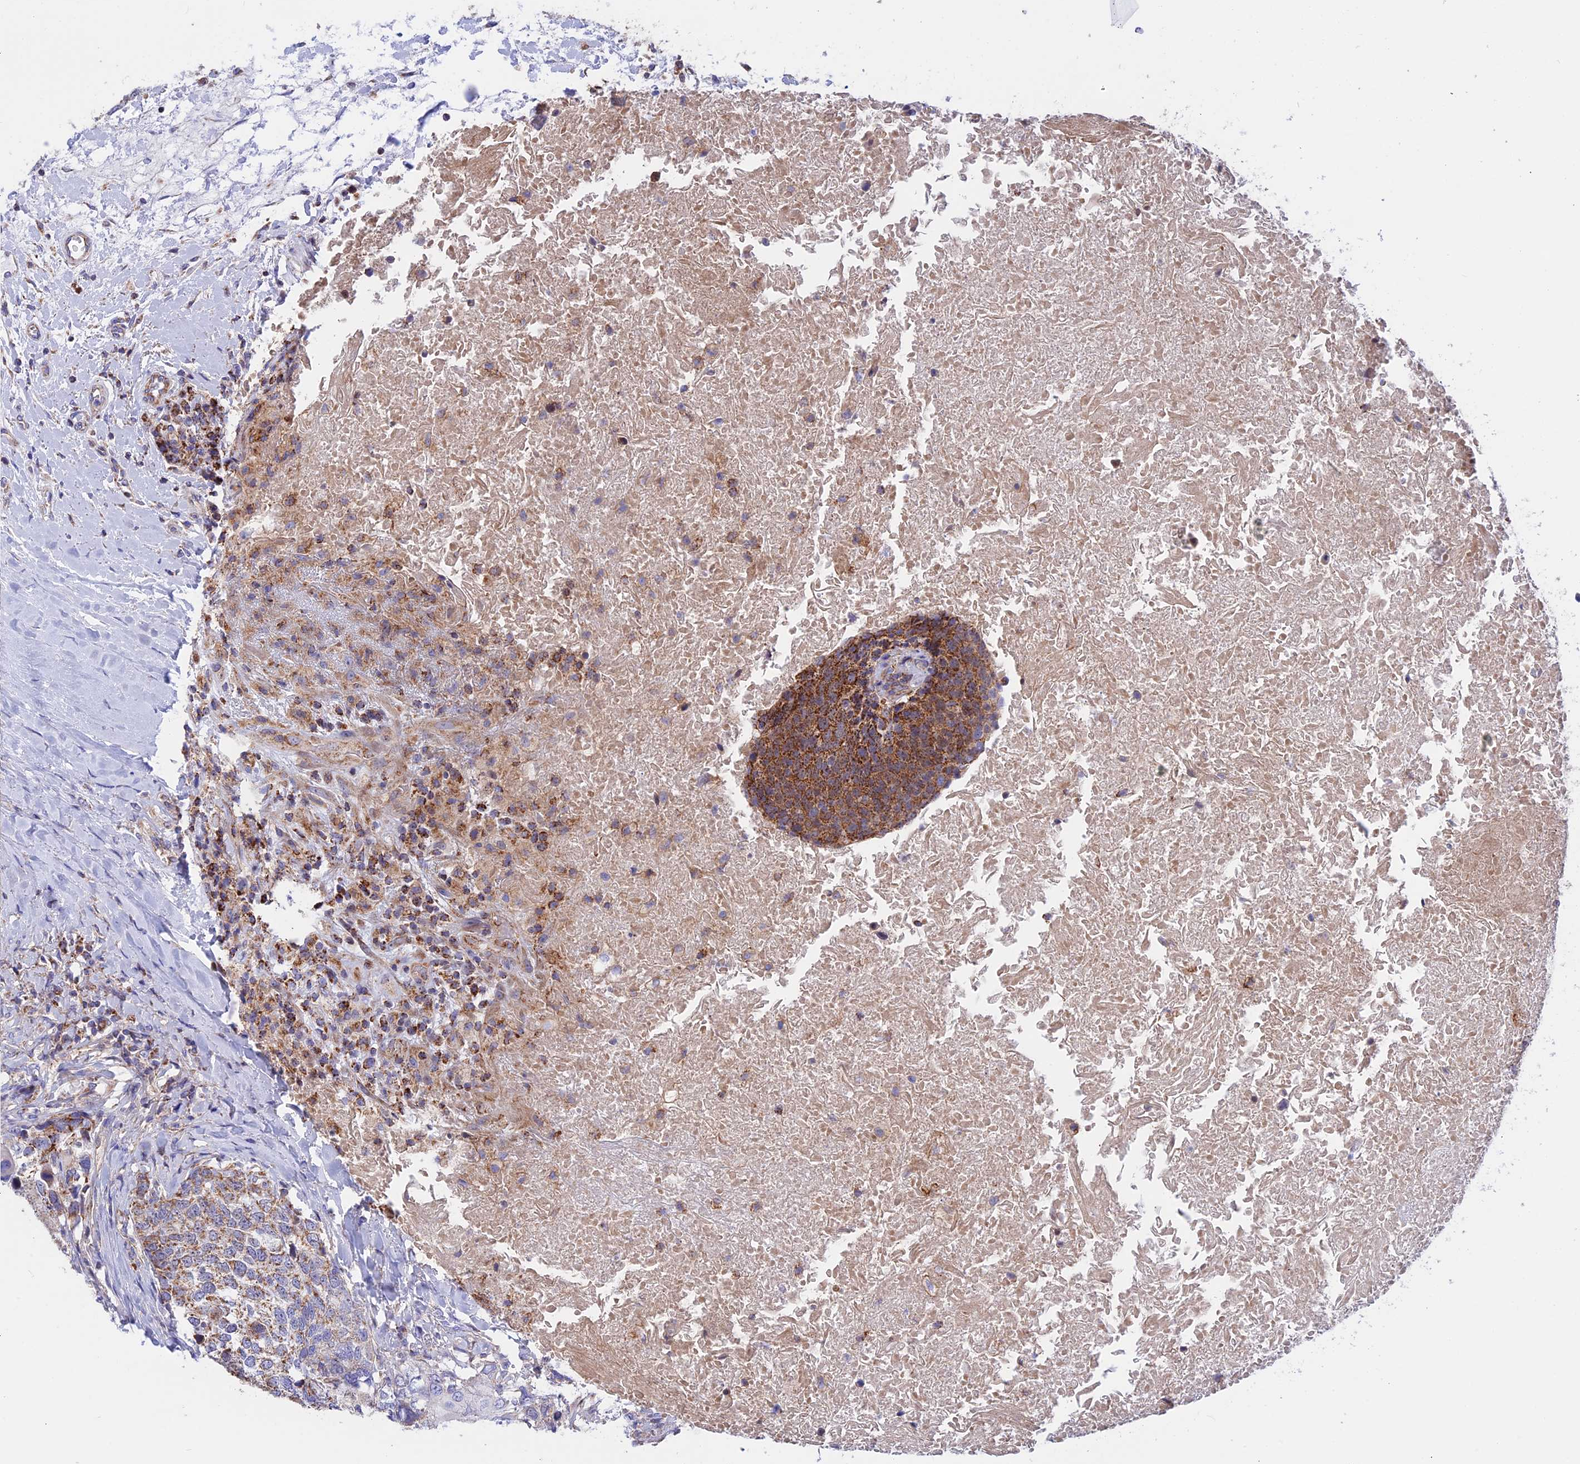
{"staining": {"intensity": "strong", "quantity": ">75%", "location": "cytoplasmic/membranous"}, "tissue": "head and neck cancer", "cell_type": "Tumor cells", "image_type": "cancer", "snomed": [{"axis": "morphology", "description": "Squamous cell carcinoma, NOS"}, {"axis": "morphology", "description": "Squamous cell carcinoma, metastatic, NOS"}, {"axis": "topography", "description": "Lymph node"}, {"axis": "topography", "description": "Head-Neck"}], "caption": "High-power microscopy captured an immunohistochemistry (IHC) histopathology image of head and neck cancer, revealing strong cytoplasmic/membranous staining in about >75% of tumor cells.", "gene": "GCDH", "patient": {"sex": "male", "age": 62}}